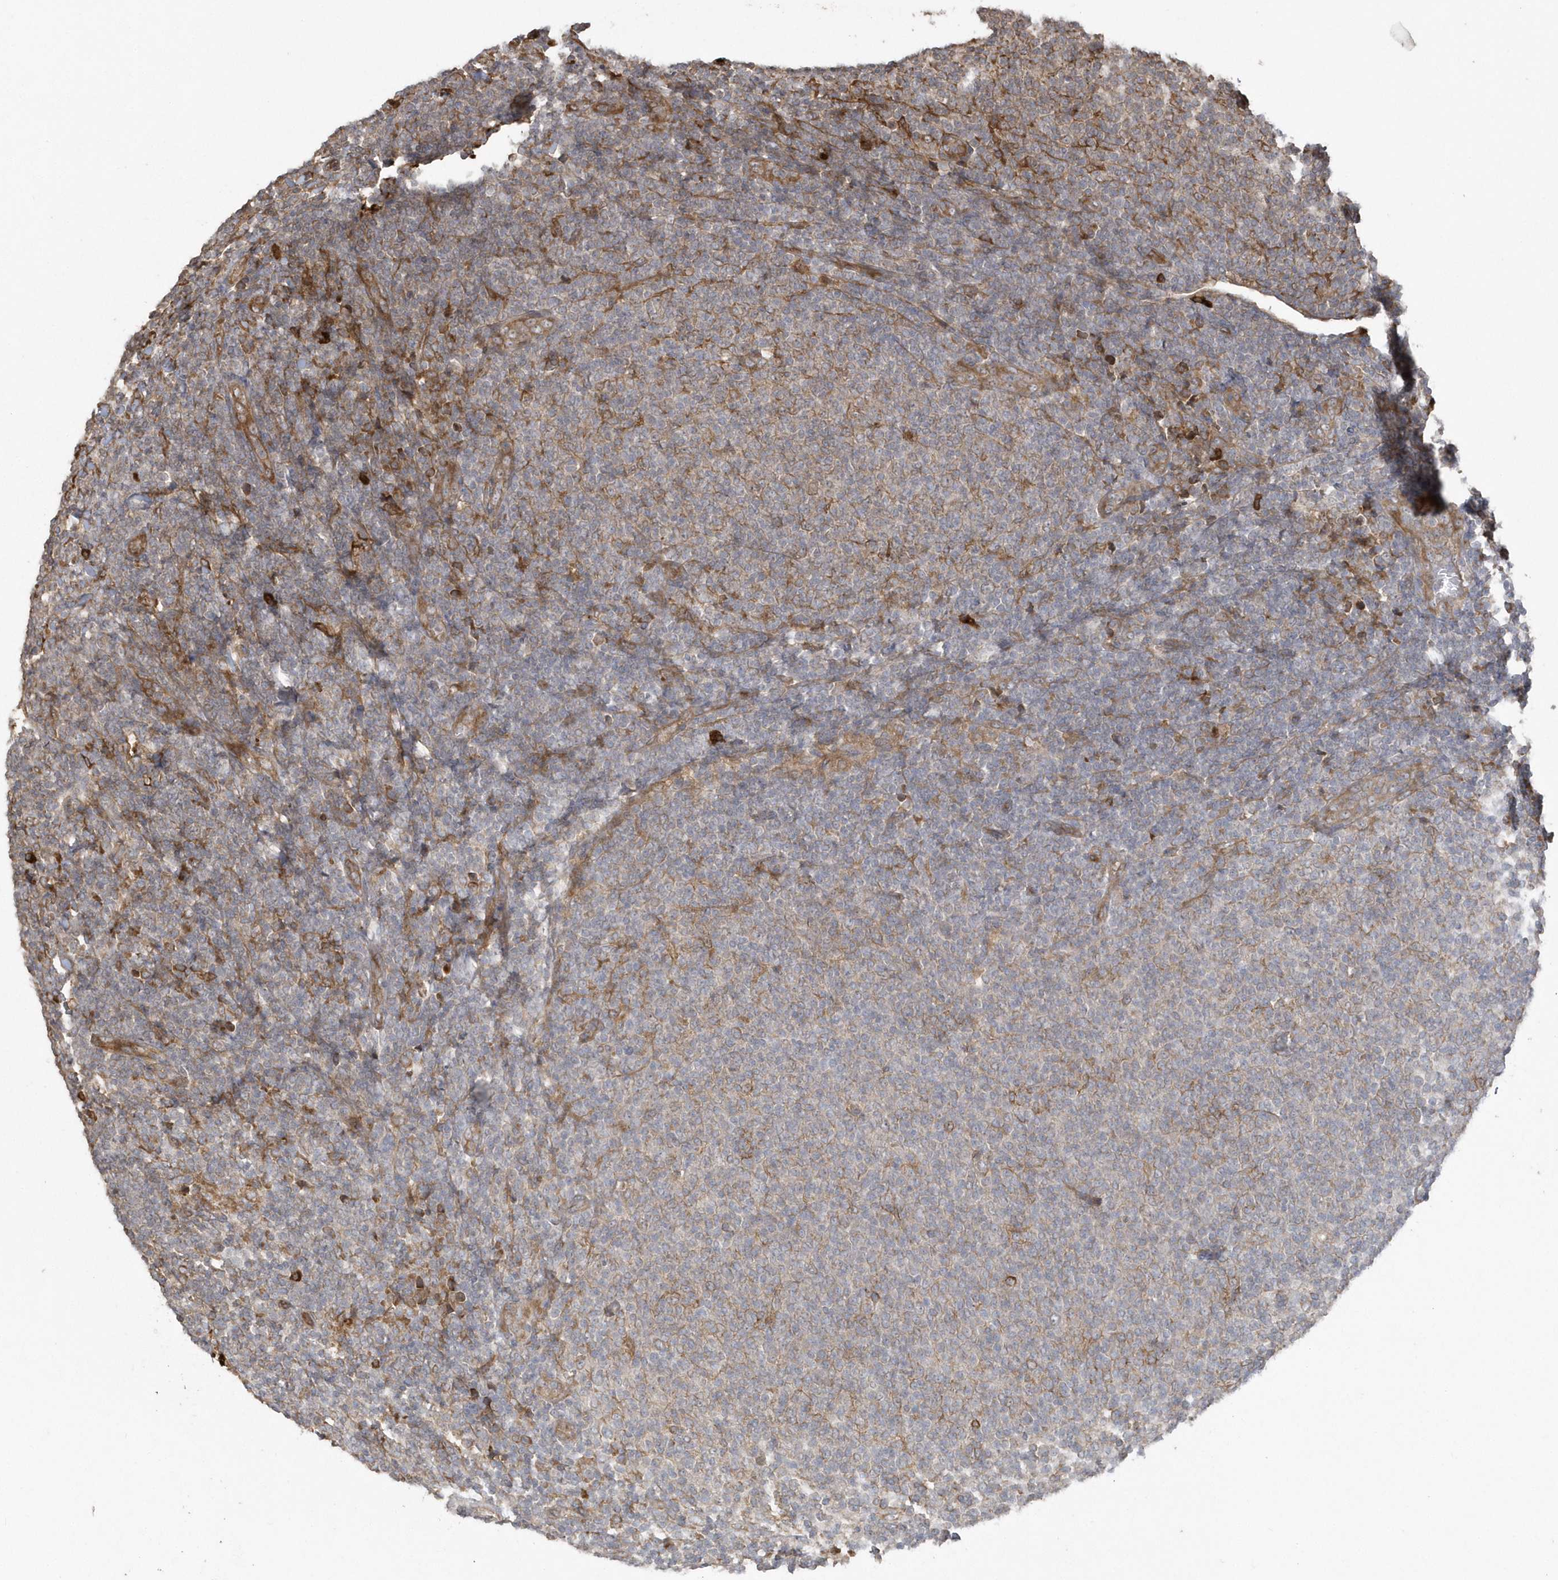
{"staining": {"intensity": "weak", "quantity": "<25%", "location": "cytoplasmic/membranous"}, "tissue": "lymphoma", "cell_type": "Tumor cells", "image_type": "cancer", "snomed": [{"axis": "morphology", "description": "Malignant lymphoma, non-Hodgkin's type, Low grade"}, {"axis": "topography", "description": "Lymph node"}], "caption": "Immunohistochemistry (IHC) photomicrograph of neoplastic tissue: low-grade malignant lymphoma, non-Hodgkin's type stained with DAB (3,3'-diaminobenzidine) exhibits no significant protein expression in tumor cells.", "gene": "HERPUD1", "patient": {"sex": "male", "age": 66}}